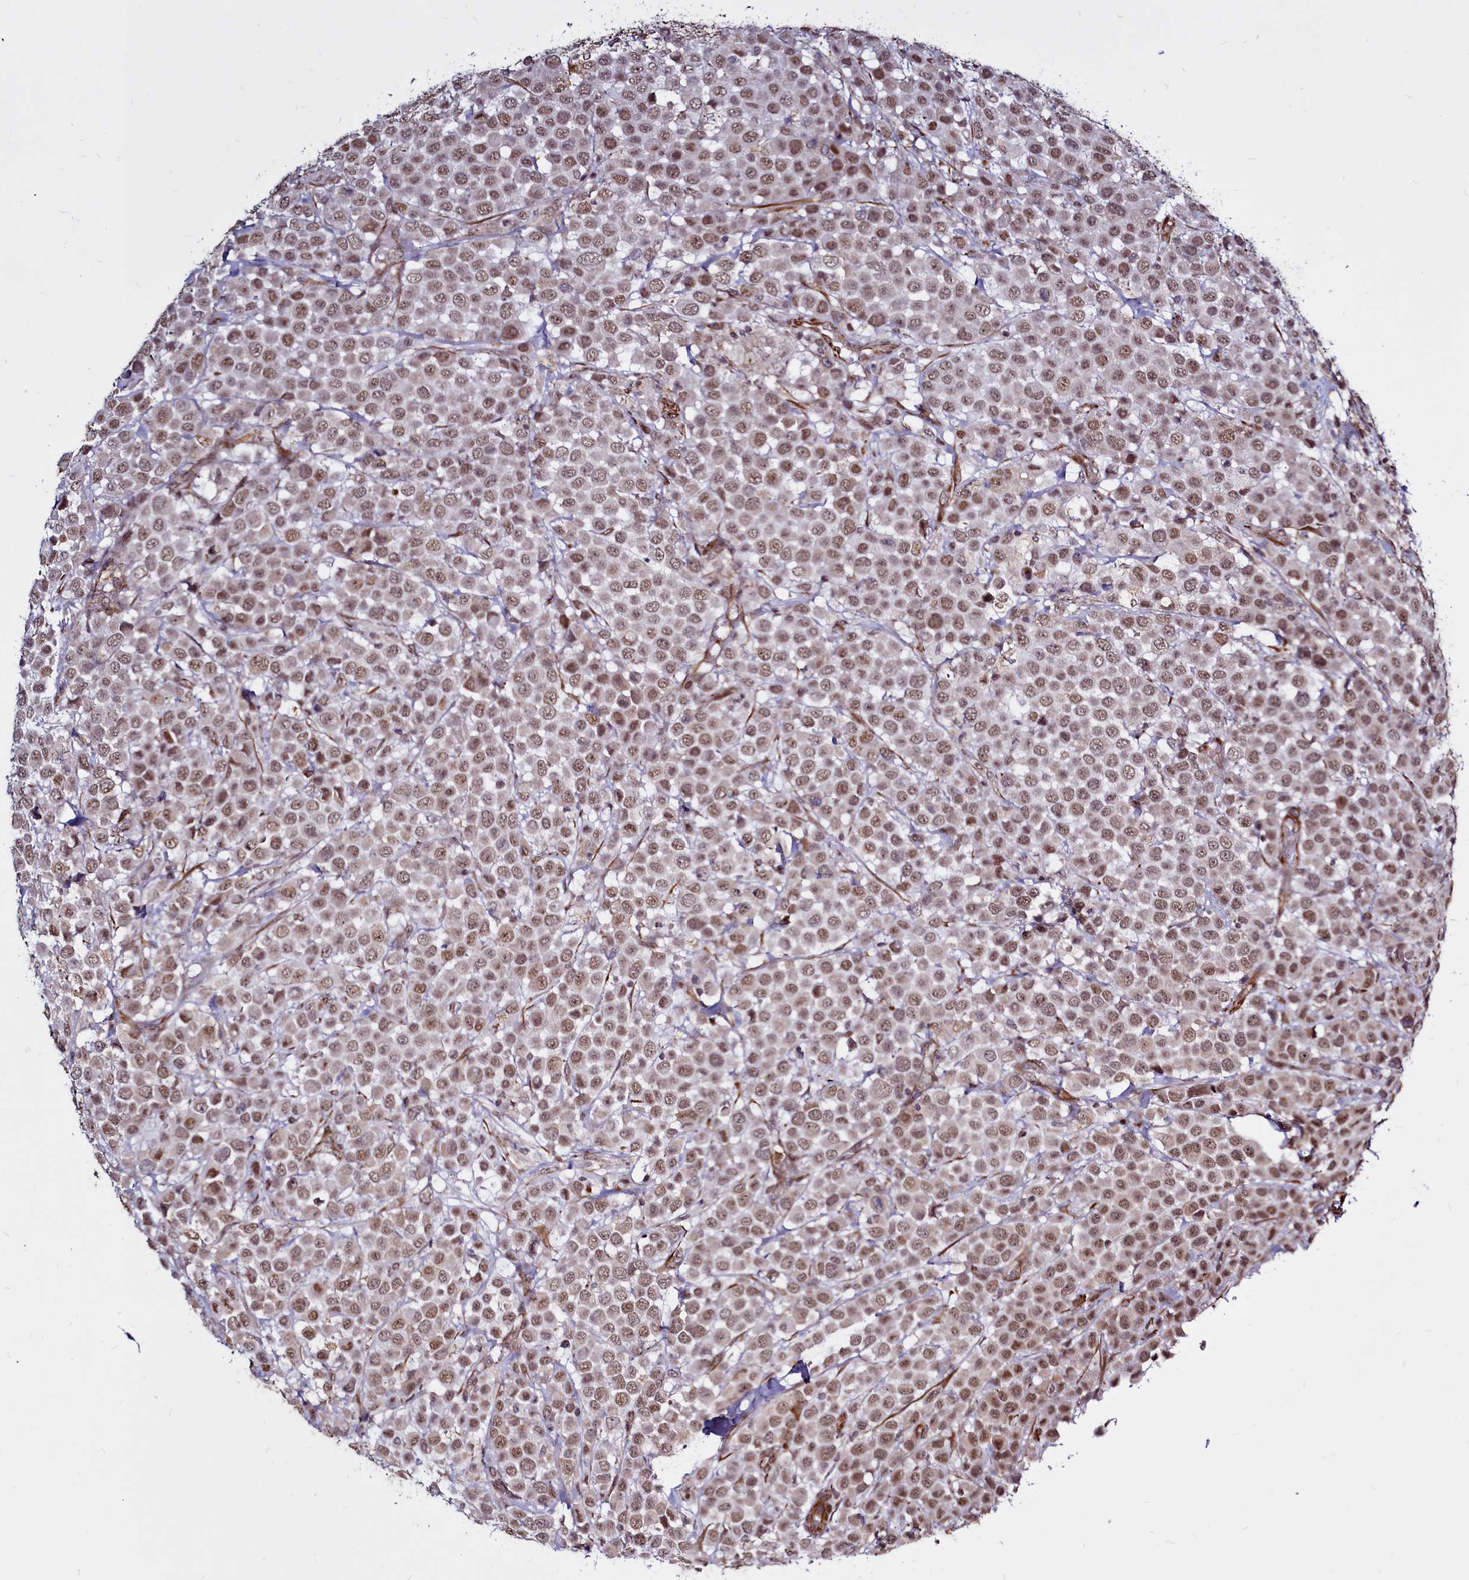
{"staining": {"intensity": "moderate", "quantity": ">75%", "location": "nuclear"}, "tissue": "breast cancer", "cell_type": "Tumor cells", "image_type": "cancer", "snomed": [{"axis": "morphology", "description": "Duct carcinoma"}, {"axis": "topography", "description": "Breast"}], "caption": "Immunohistochemistry (IHC) (DAB) staining of breast cancer (infiltrating ductal carcinoma) reveals moderate nuclear protein expression in approximately >75% of tumor cells. The staining was performed using DAB (3,3'-diaminobenzidine) to visualize the protein expression in brown, while the nuclei were stained in blue with hematoxylin (Magnification: 20x).", "gene": "CLK3", "patient": {"sex": "female", "age": 61}}